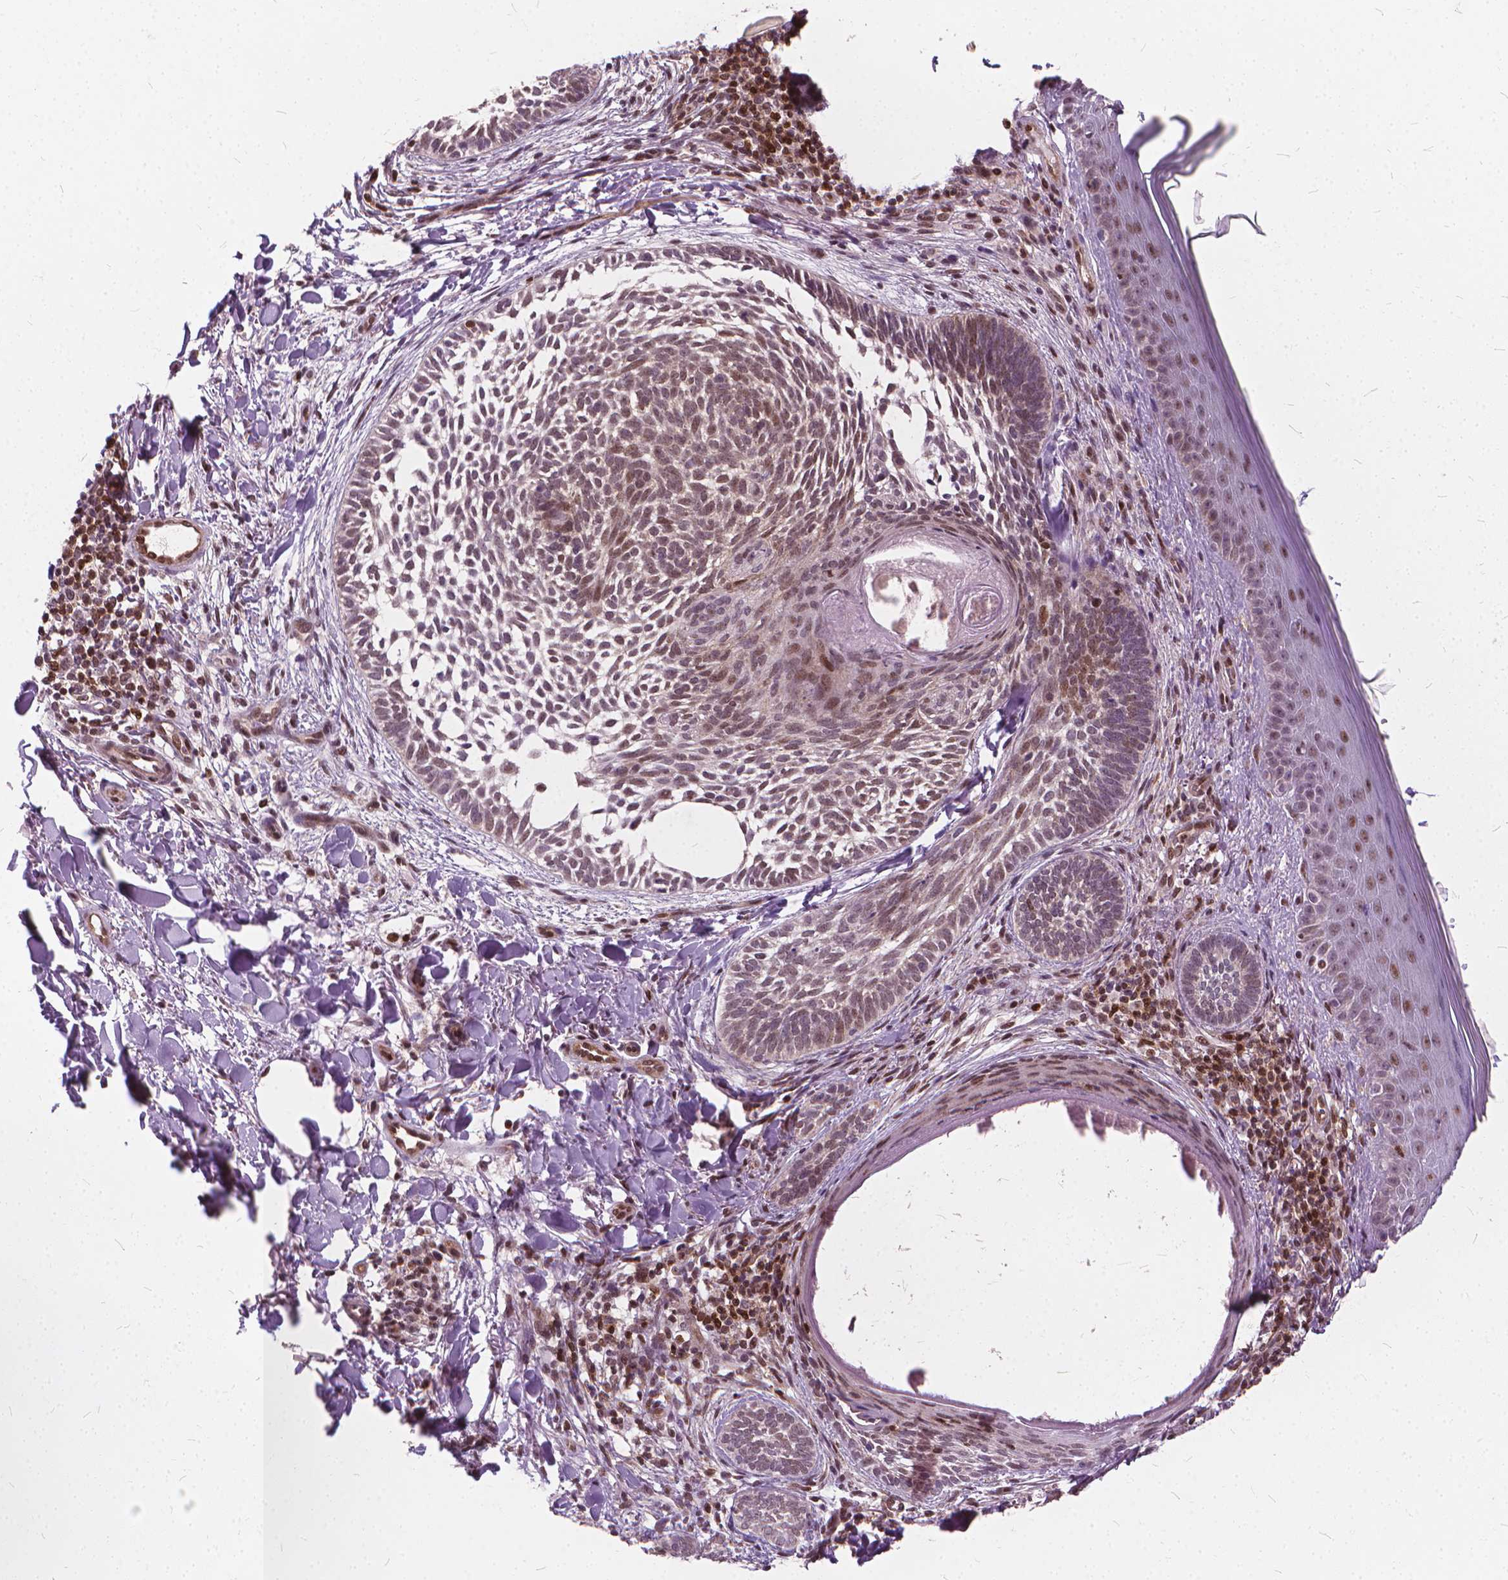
{"staining": {"intensity": "weak", "quantity": "25%-75%", "location": "nuclear"}, "tissue": "skin cancer", "cell_type": "Tumor cells", "image_type": "cancer", "snomed": [{"axis": "morphology", "description": "Normal tissue, NOS"}, {"axis": "morphology", "description": "Basal cell carcinoma"}, {"axis": "topography", "description": "Skin"}], "caption": "Skin cancer was stained to show a protein in brown. There is low levels of weak nuclear positivity in about 25%-75% of tumor cells.", "gene": "STAT5B", "patient": {"sex": "male", "age": 46}}